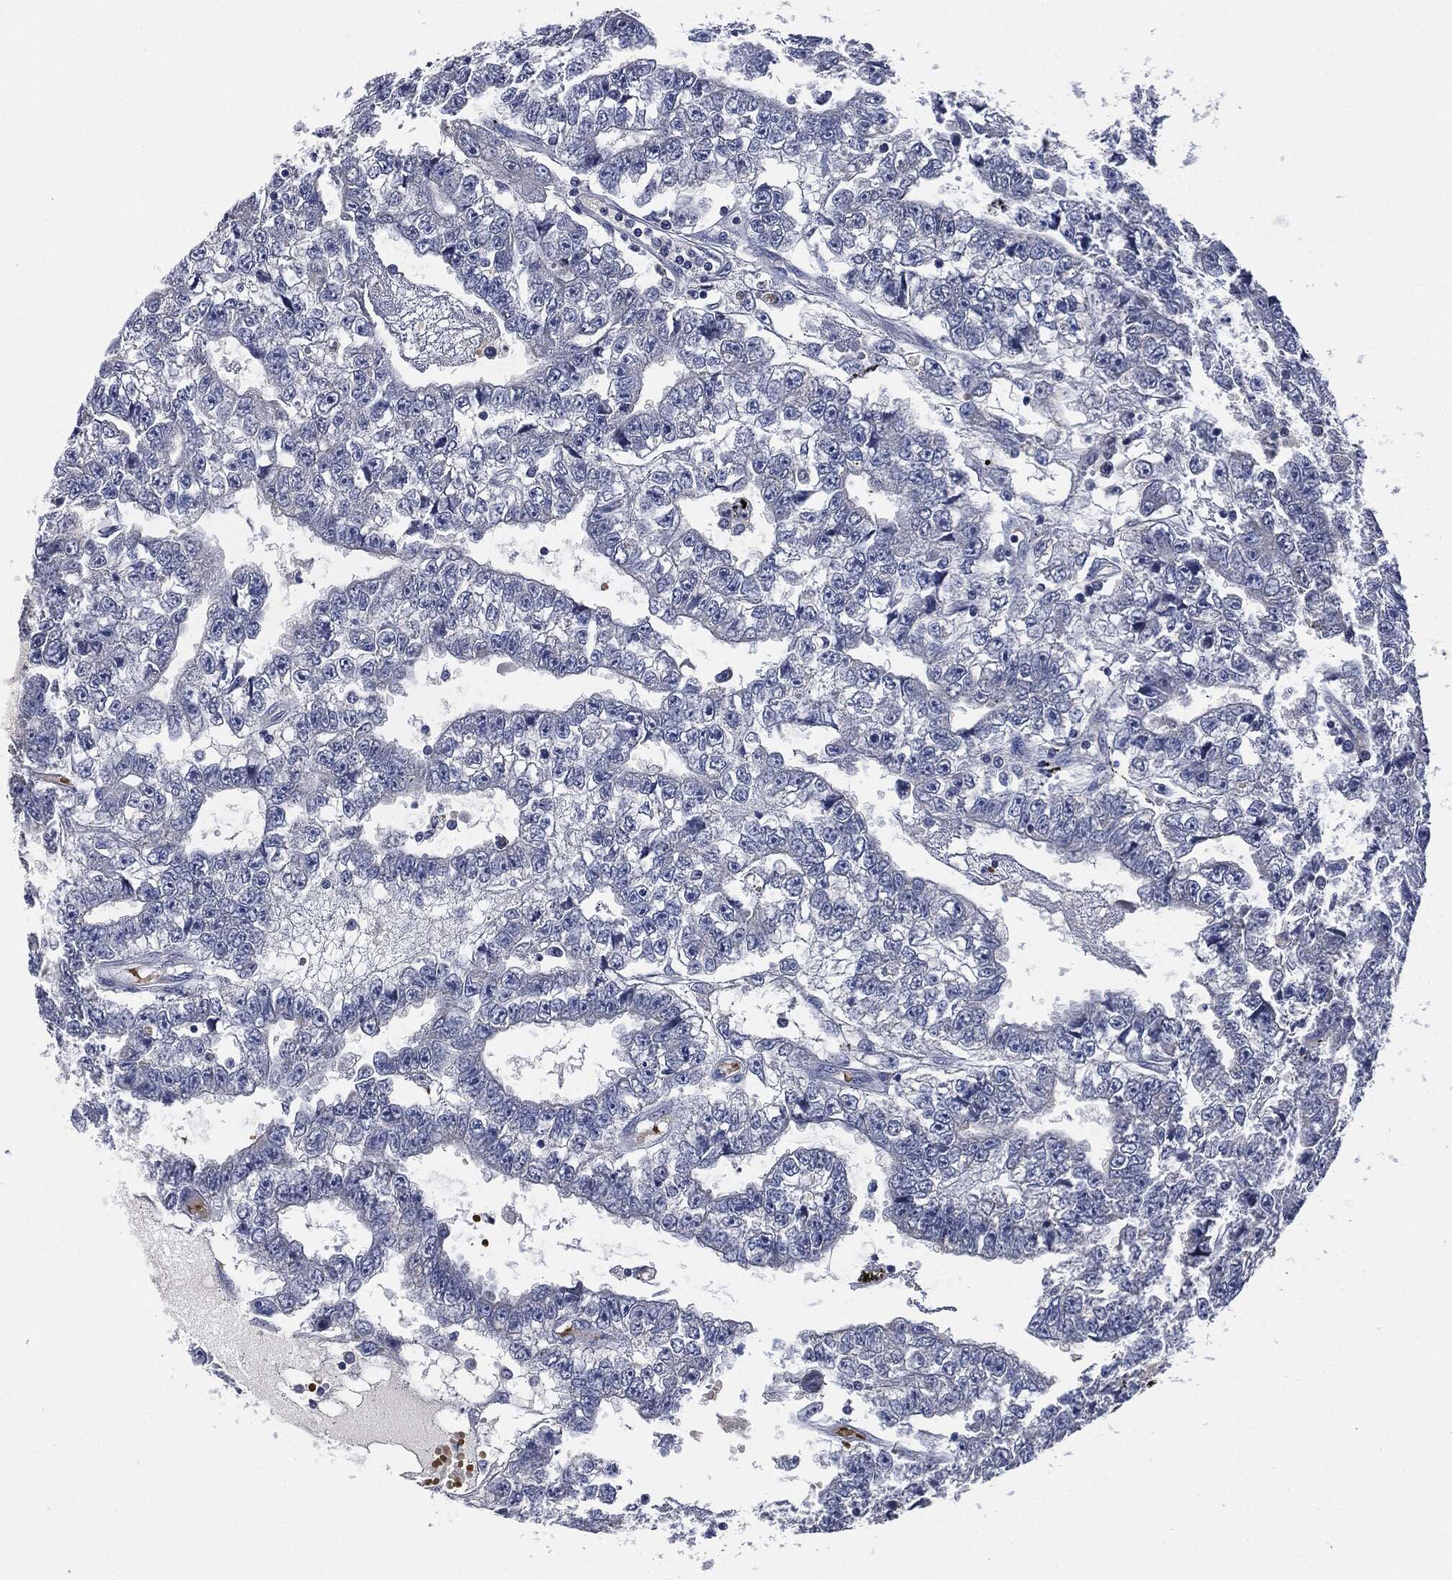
{"staining": {"intensity": "negative", "quantity": "none", "location": "none"}, "tissue": "testis cancer", "cell_type": "Tumor cells", "image_type": "cancer", "snomed": [{"axis": "morphology", "description": "Carcinoma, Embryonal, NOS"}, {"axis": "topography", "description": "Testis"}], "caption": "Testis cancer (embryonal carcinoma) was stained to show a protein in brown. There is no significant expression in tumor cells.", "gene": "SIGLEC9", "patient": {"sex": "male", "age": 25}}